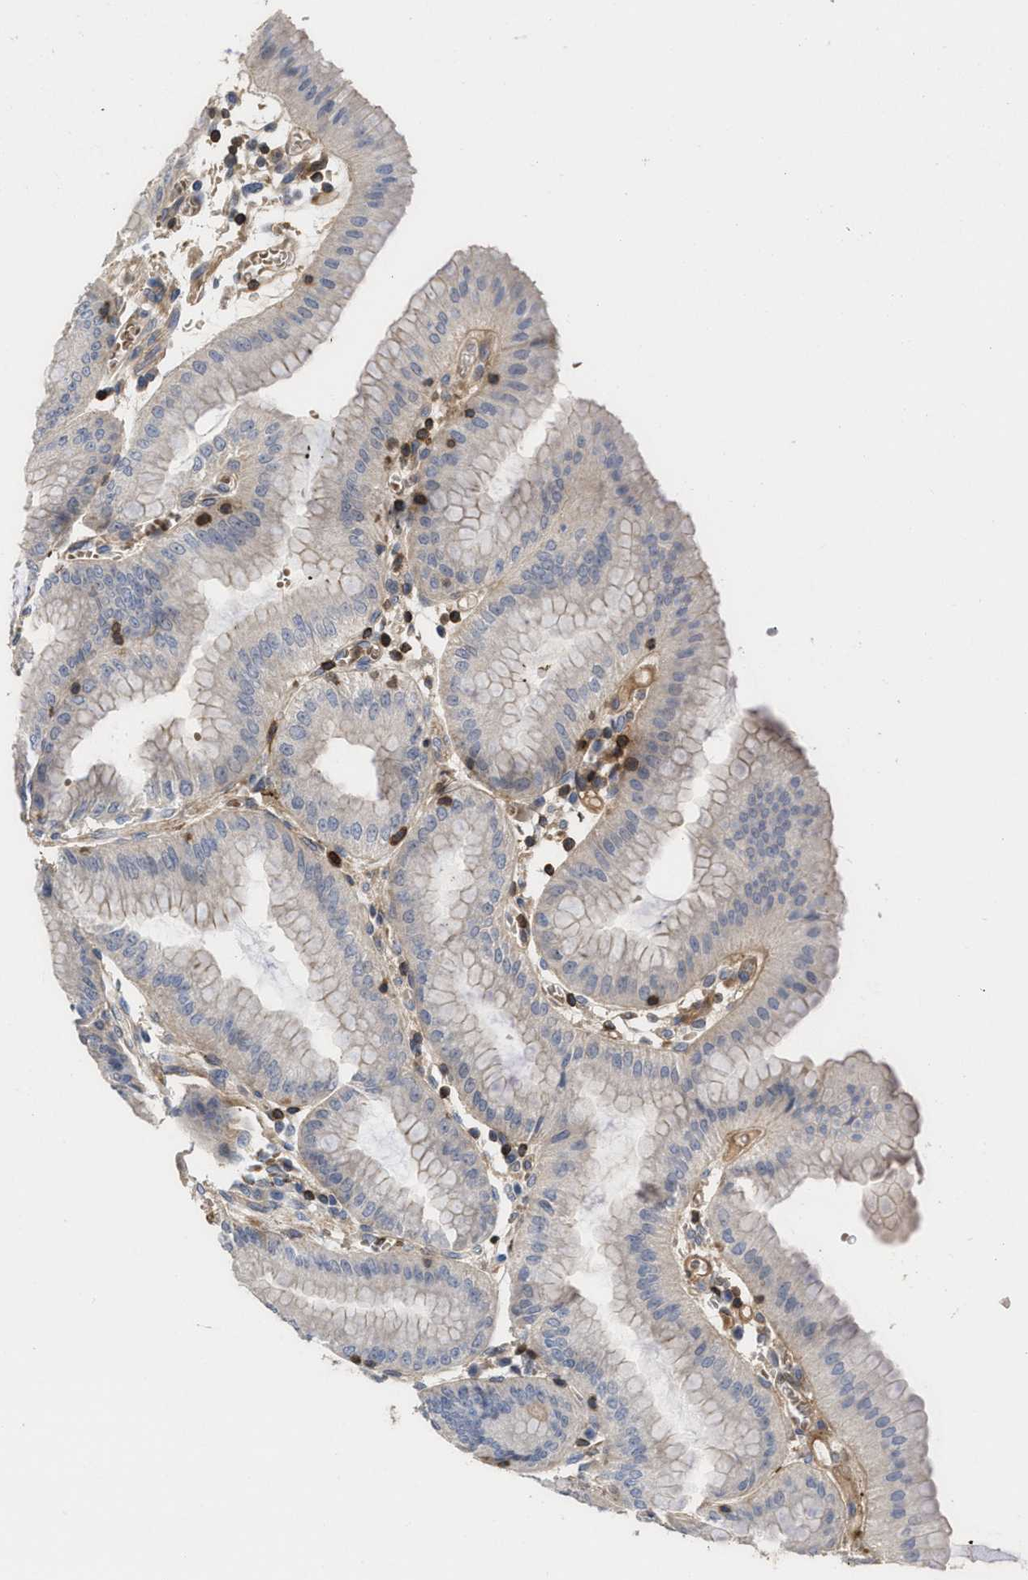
{"staining": {"intensity": "moderate", "quantity": "25%-75%", "location": "cytoplasmic/membranous"}, "tissue": "stomach", "cell_type": "Glandular cells", "image_type": "normal", "snomed": [{"axis": "morphology", "description": "Normal tissue, NOS"}, {"axis": "topography", "description": "Stomach, lower"}], "caption": "The photomicrograph shows staining of normal stomach, revealing moderate cytoplasmic/membranous protein positivity (brown color) within glandular cells. Ihc stains the protein of interest in brown and the nuclei are stained blue.", "gene": "PTPRE", "patient": {"sex": "male", "age": 71}}